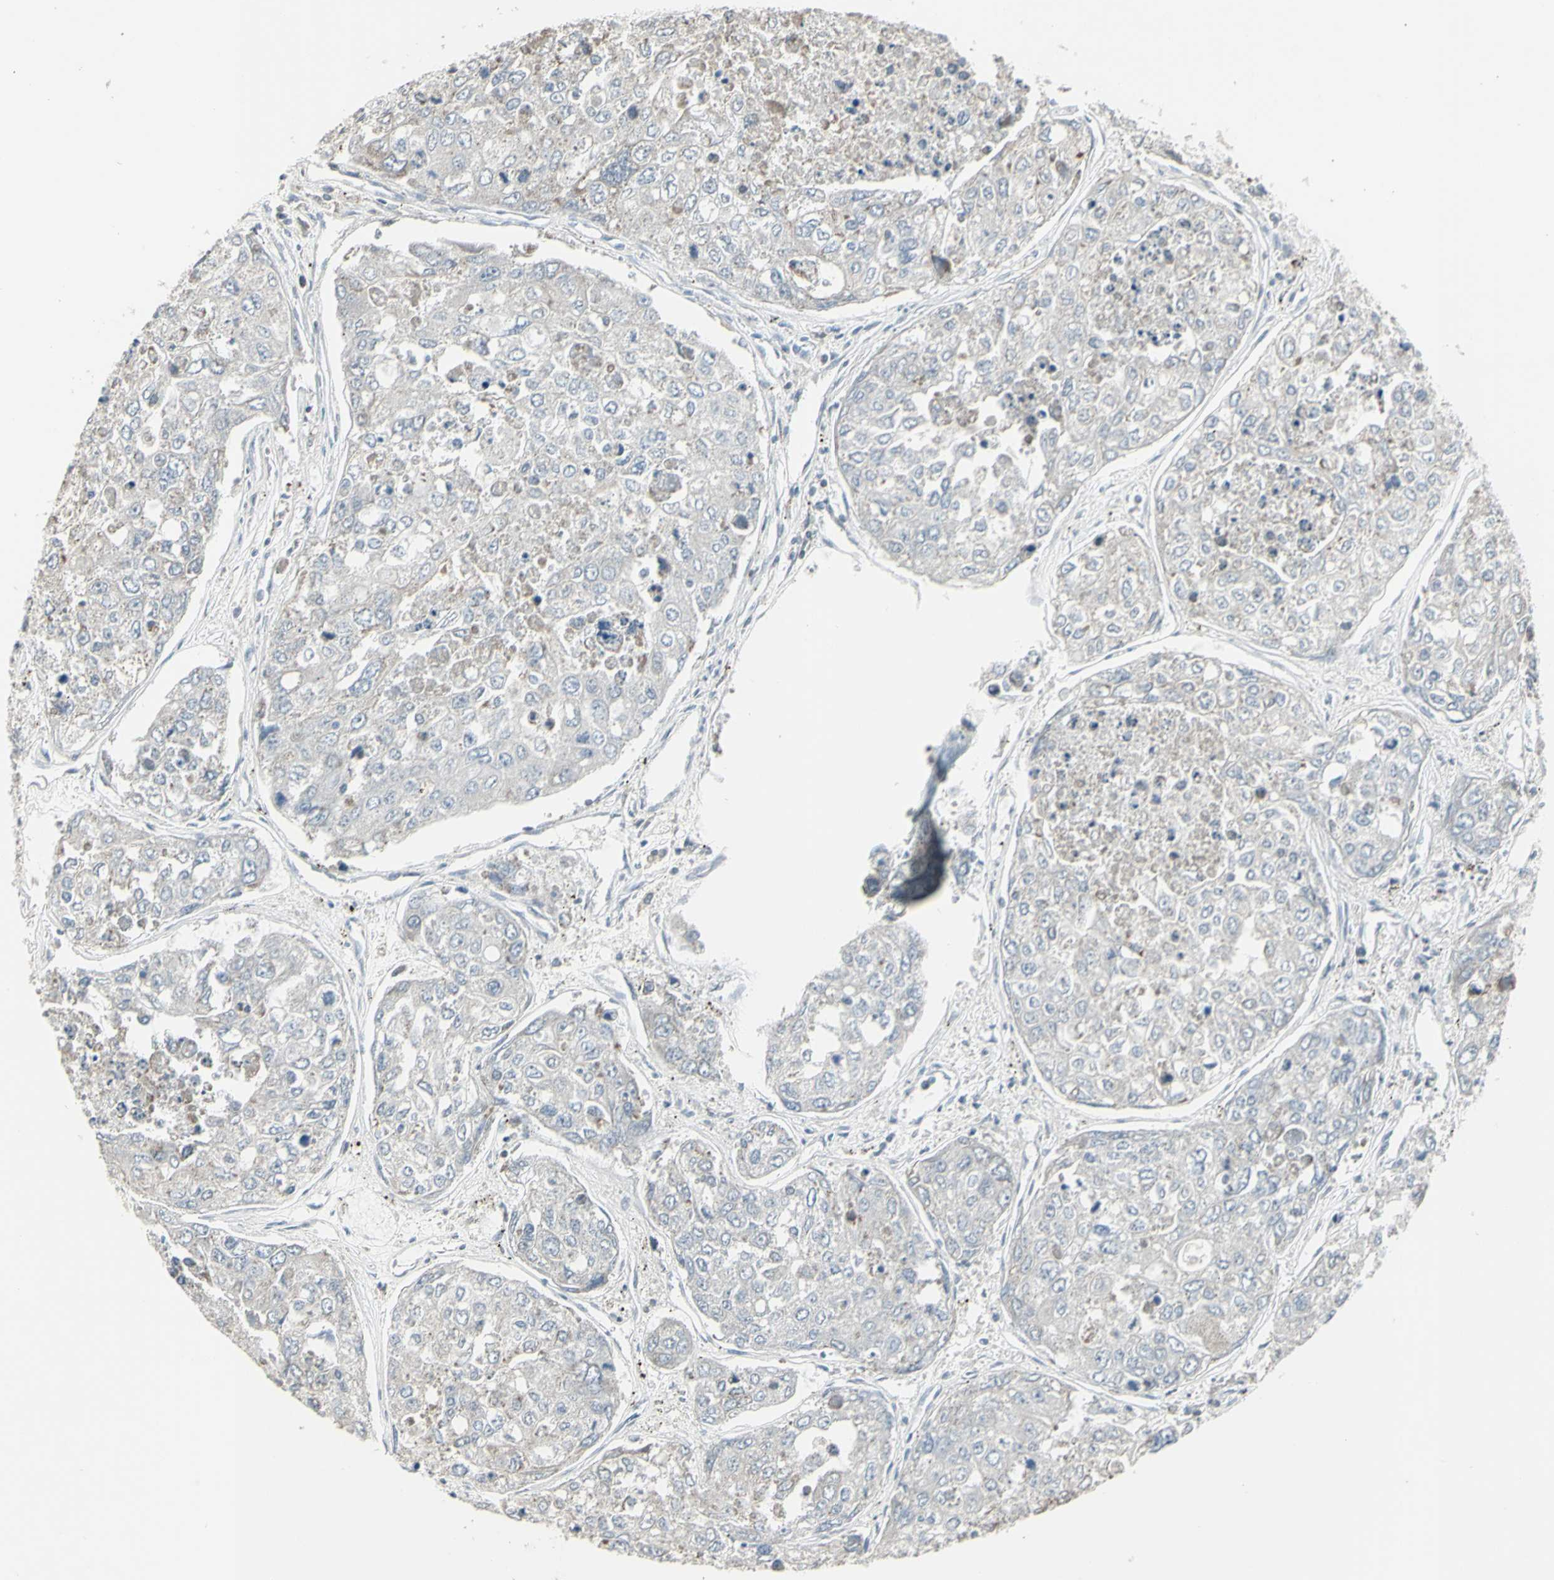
{"staining": {"intensity": "negative", "quantity": "none", "location": "none"}, "tissue": "urothelial cancer", "cell_type": "Tumor cells", "image_type": "cancer", "snomed": [{"axis": "morphology", "description": "Urothelial carcinoma, High grade"}, {"axis": "topography", "description": "Lymph node"}, {"axis": "topography", "description": "Urinary bladder"}], "caption": "The image exhibits no staining of tumor cells in high-grade urothelial carcinoma.", "gene": "SAMSN1", "patient": {"sex": "male", "age": 51}}